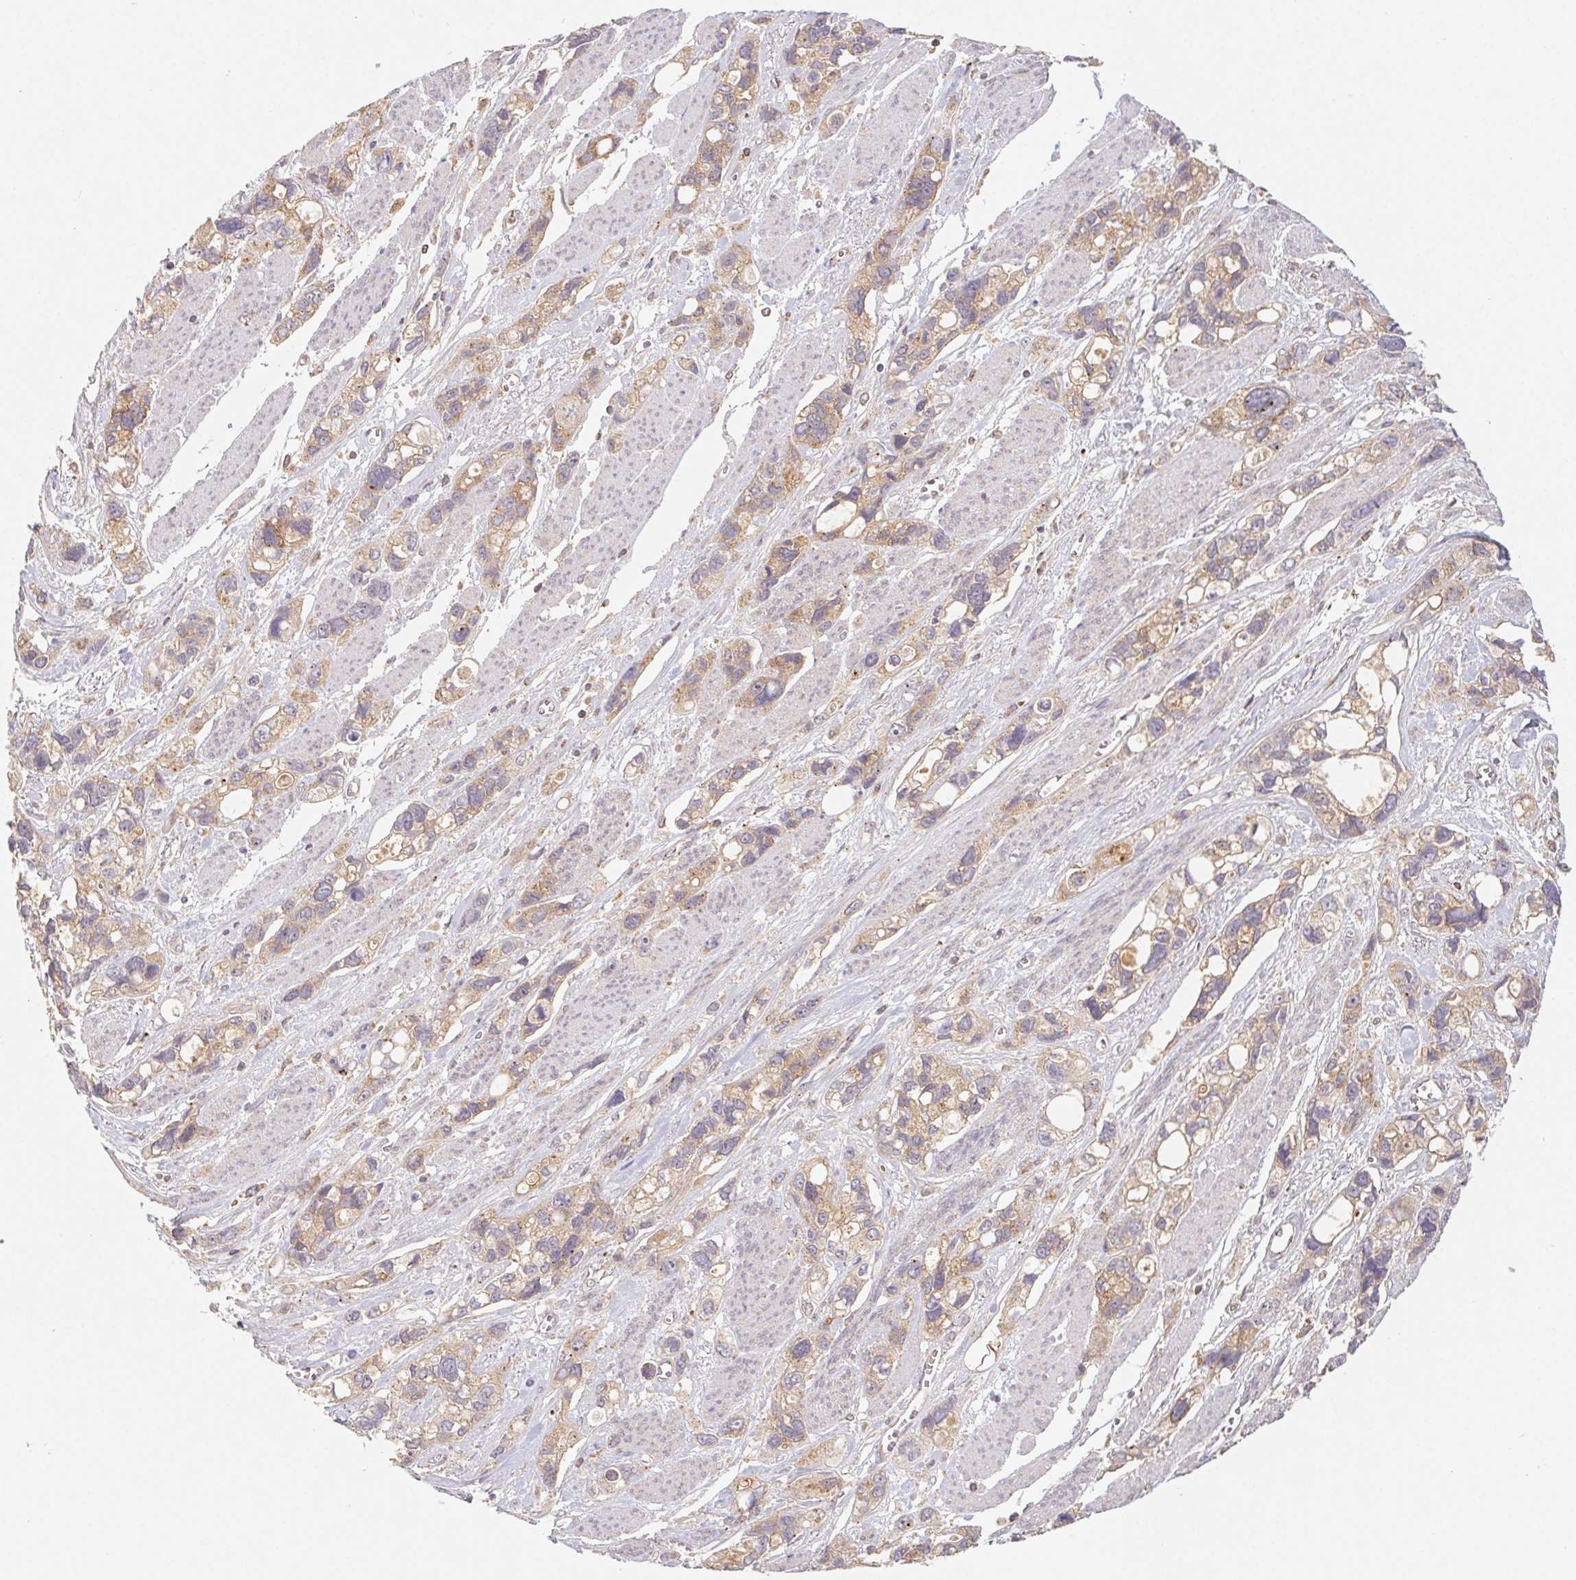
{"staining": {"intensity": "moderate", "quantity": ">75%", "location": "cytoplasmic/membranous"}, "tissue": "stomach cancer", "cell_type": "Tumor cells", "image_type": "cancer", "snomed": [{"axis": "morphology", "description": "Adenocarcinoma, NOS"}, {"axis": "topography", "description": "Stomach, upper"}], "caption": "Immunohistochemistry staining of stomach adenocarcinoma, which demonstrates medium levels of moderate cytoplasmic/membranous staining in about >75% of tumor cells indicating moderate cytoplasmic/membranous protein positivity. The staining was performed using DAB (3,3'-diaminobenzidine) (brown) for protein detection and nuclei were counterstained in hematoxylin (blue).", "gene": "MTHFD1", "patient": {"sex": "female", "age": 81}}